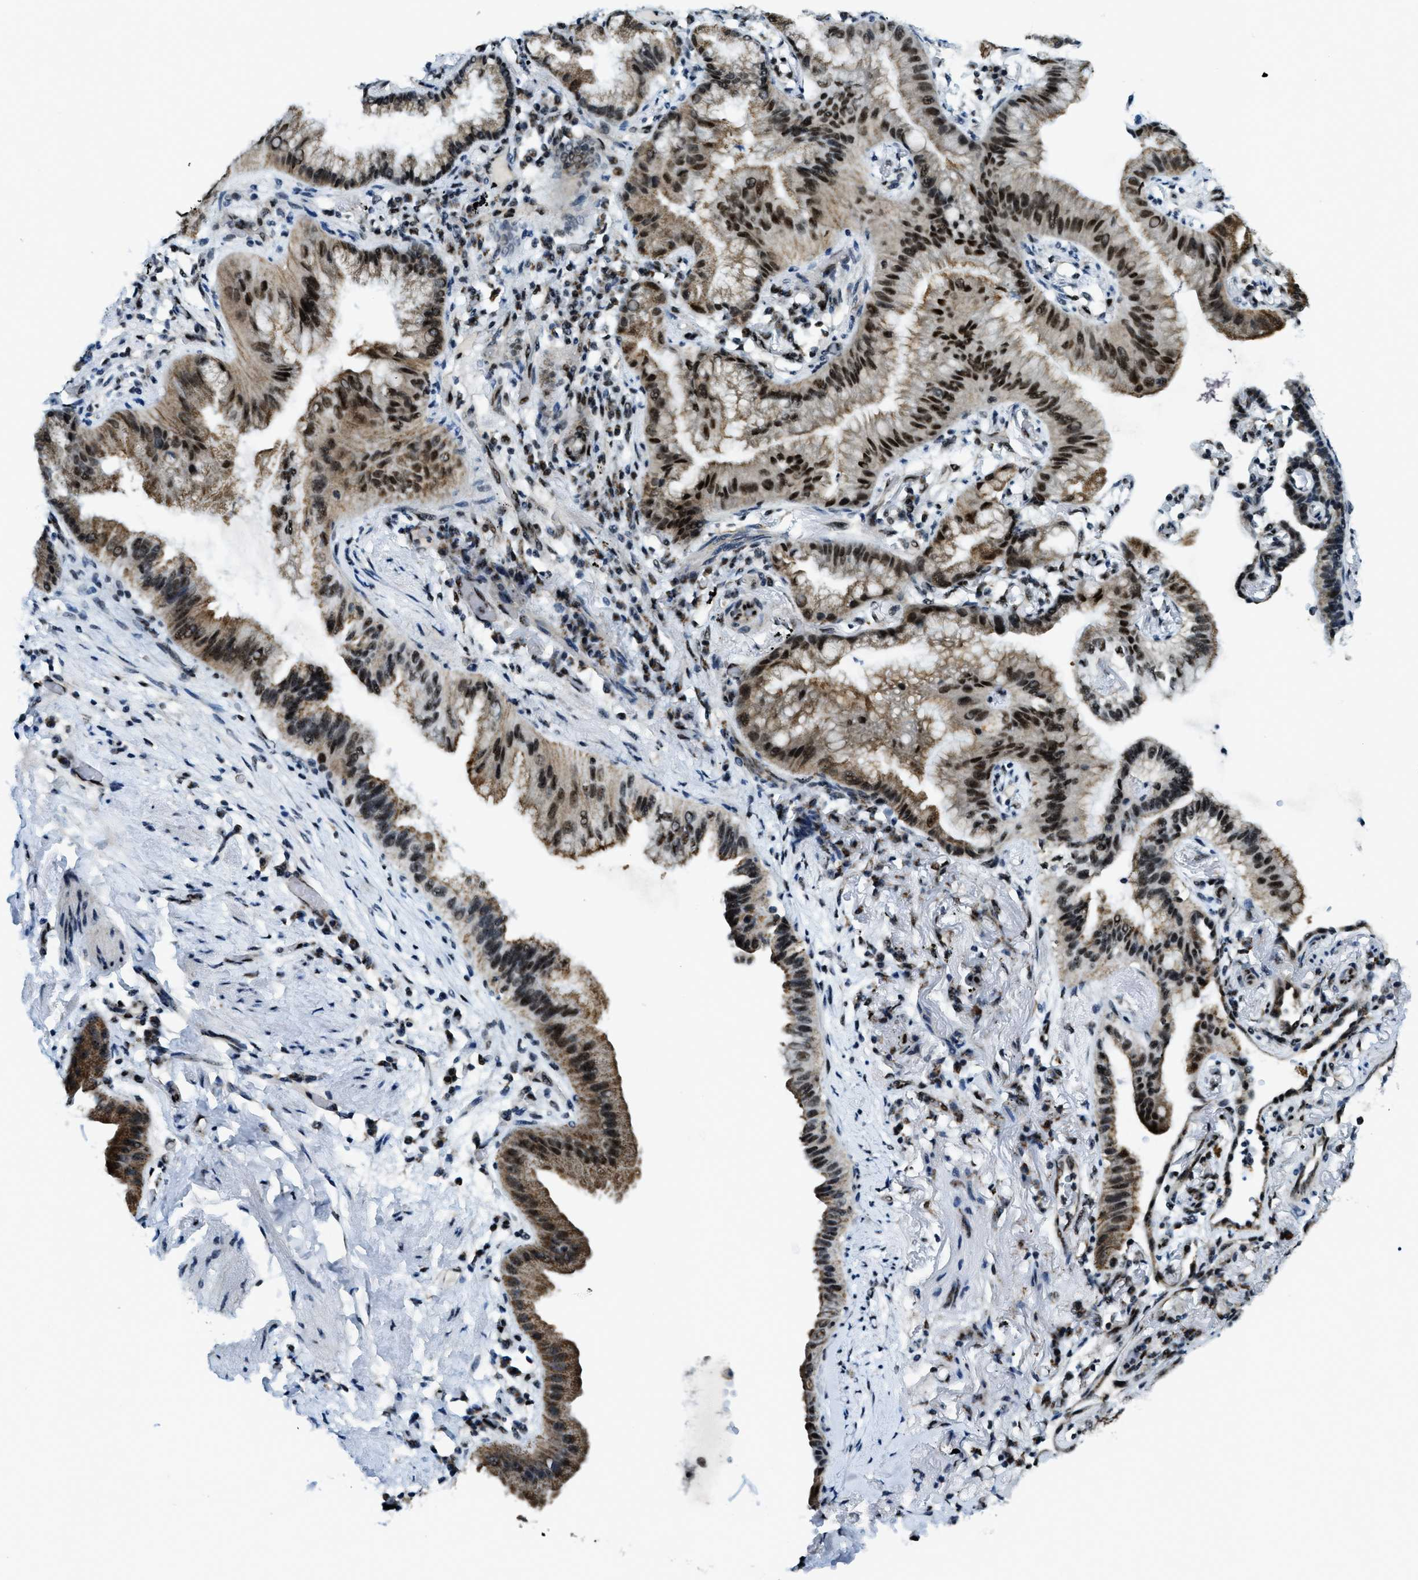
{"staining": {"intensity": "strong", "quantity": "25%-75%", "location": "cytoplasmic/membranous,nuclear"}, "tissue": "lung cancer", "cell_type": "Tumor cells", "image_type": "cancer", "snomed": [{"axis": "morphology", "description": "Normal tissue, NOS"}, {"axis": "morphology", "description": "Adenocarcinoma, NOS"}, {"axis": "topography", "description": "Bronchus"}, {"axis": "topography", "description": "Lung"}], "caption": "This image reveals IHC staining of human lung adenocarcinoma, with high strong cytoplasmic/membranous and nuclear positivity in about 25%-75% of tumor cells.", "gene": "SP100", "patient": {"sex": "female", "age": 70}}